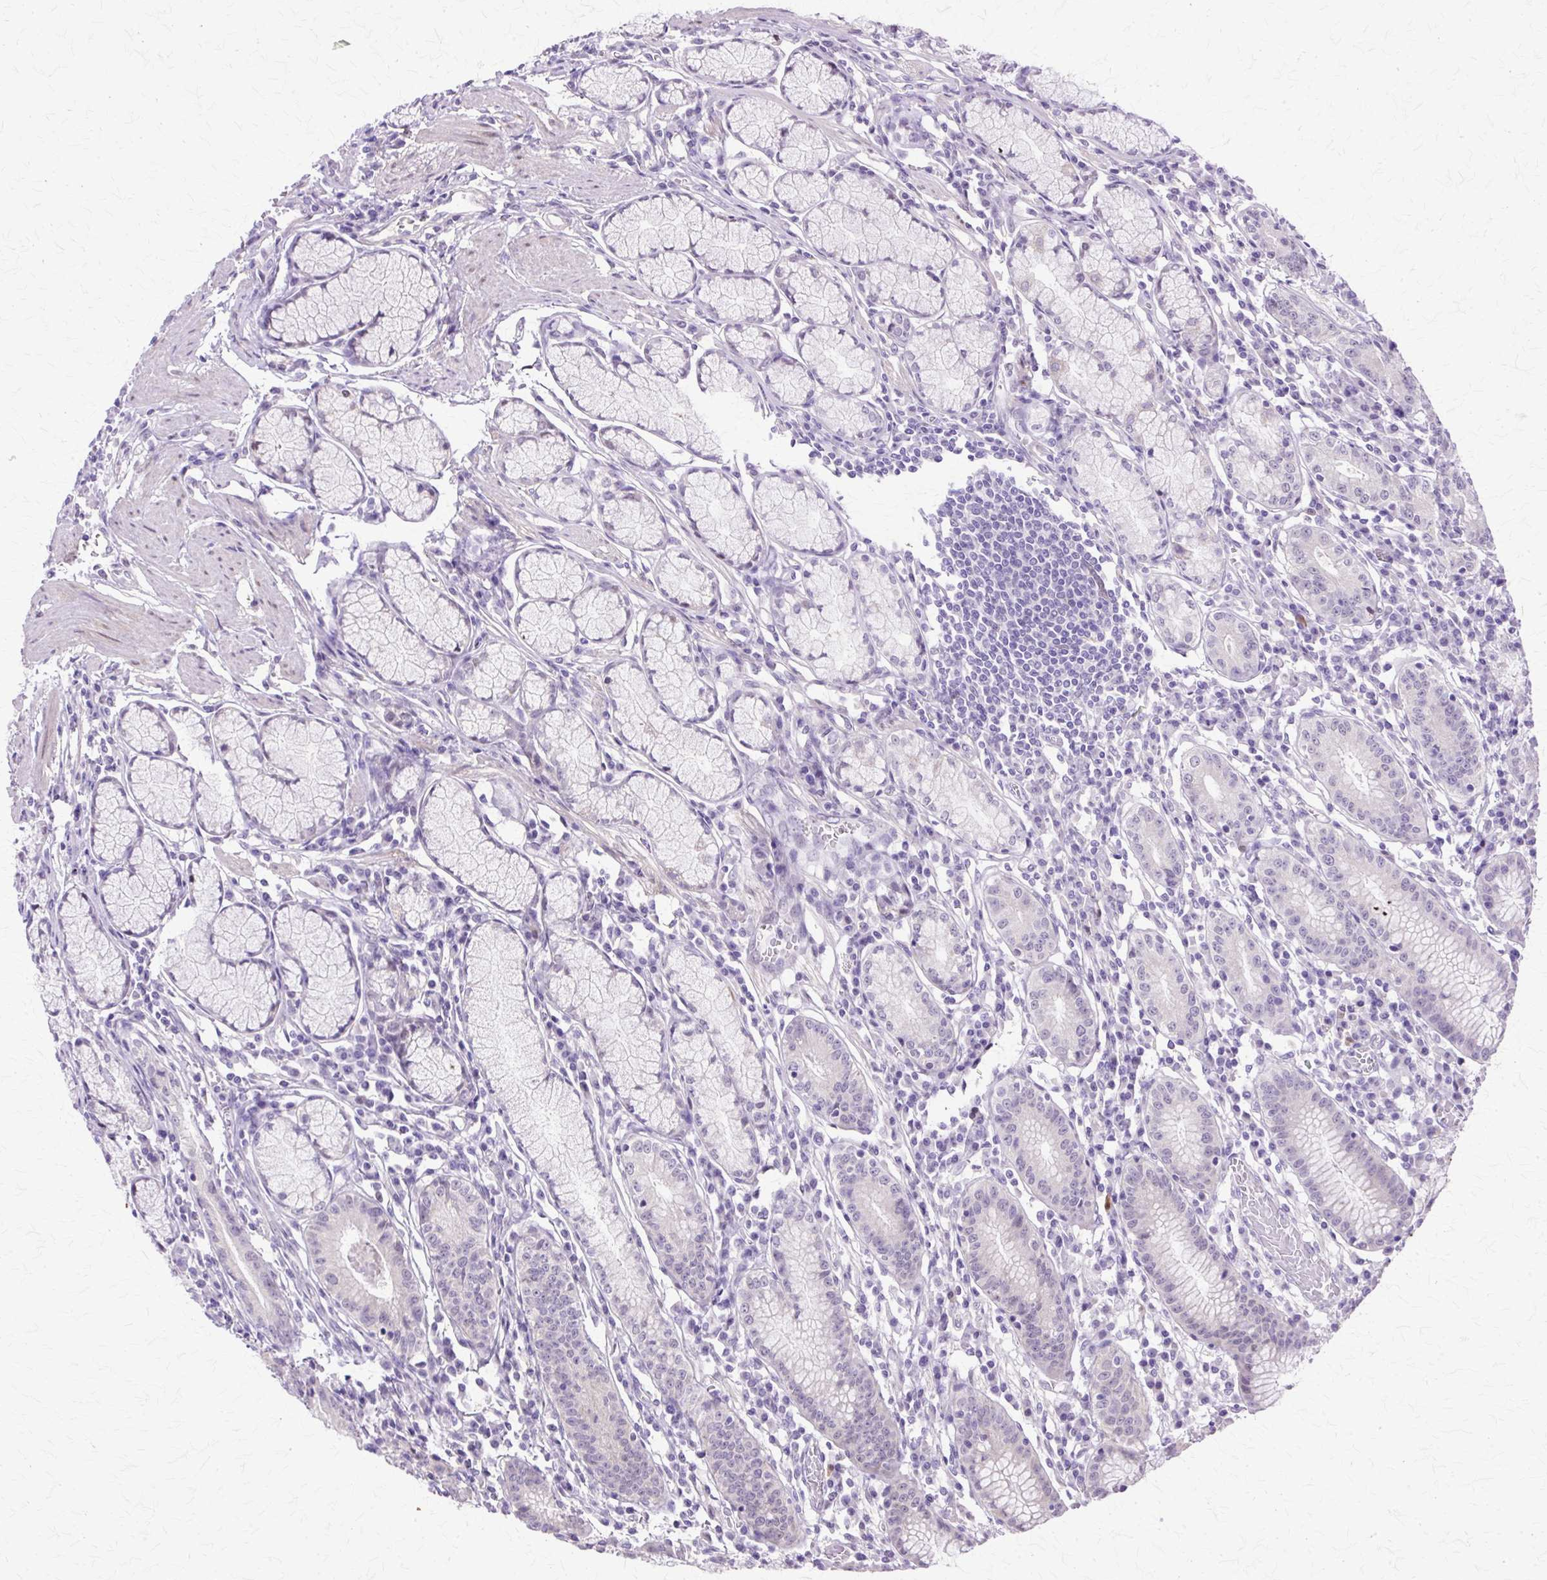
{"staining": {"intensity": "weak", "quantity": "<25%", "location": "cytoplasmic/membranous"}, "tissue": "stomach", "cell_type": "Glandular cells", "image_type": "normal", "snomed": [{"axis": "morphology", "description": "Normal tissue, NOS"}, {"axis": "topography", "description": "Stomach"}], "caption": "The IHC photomicrograph has no significant expression in glandular cells of stomach.", "gene": "HSPA1A", "patient": {"sex": "male", "age": 55}}